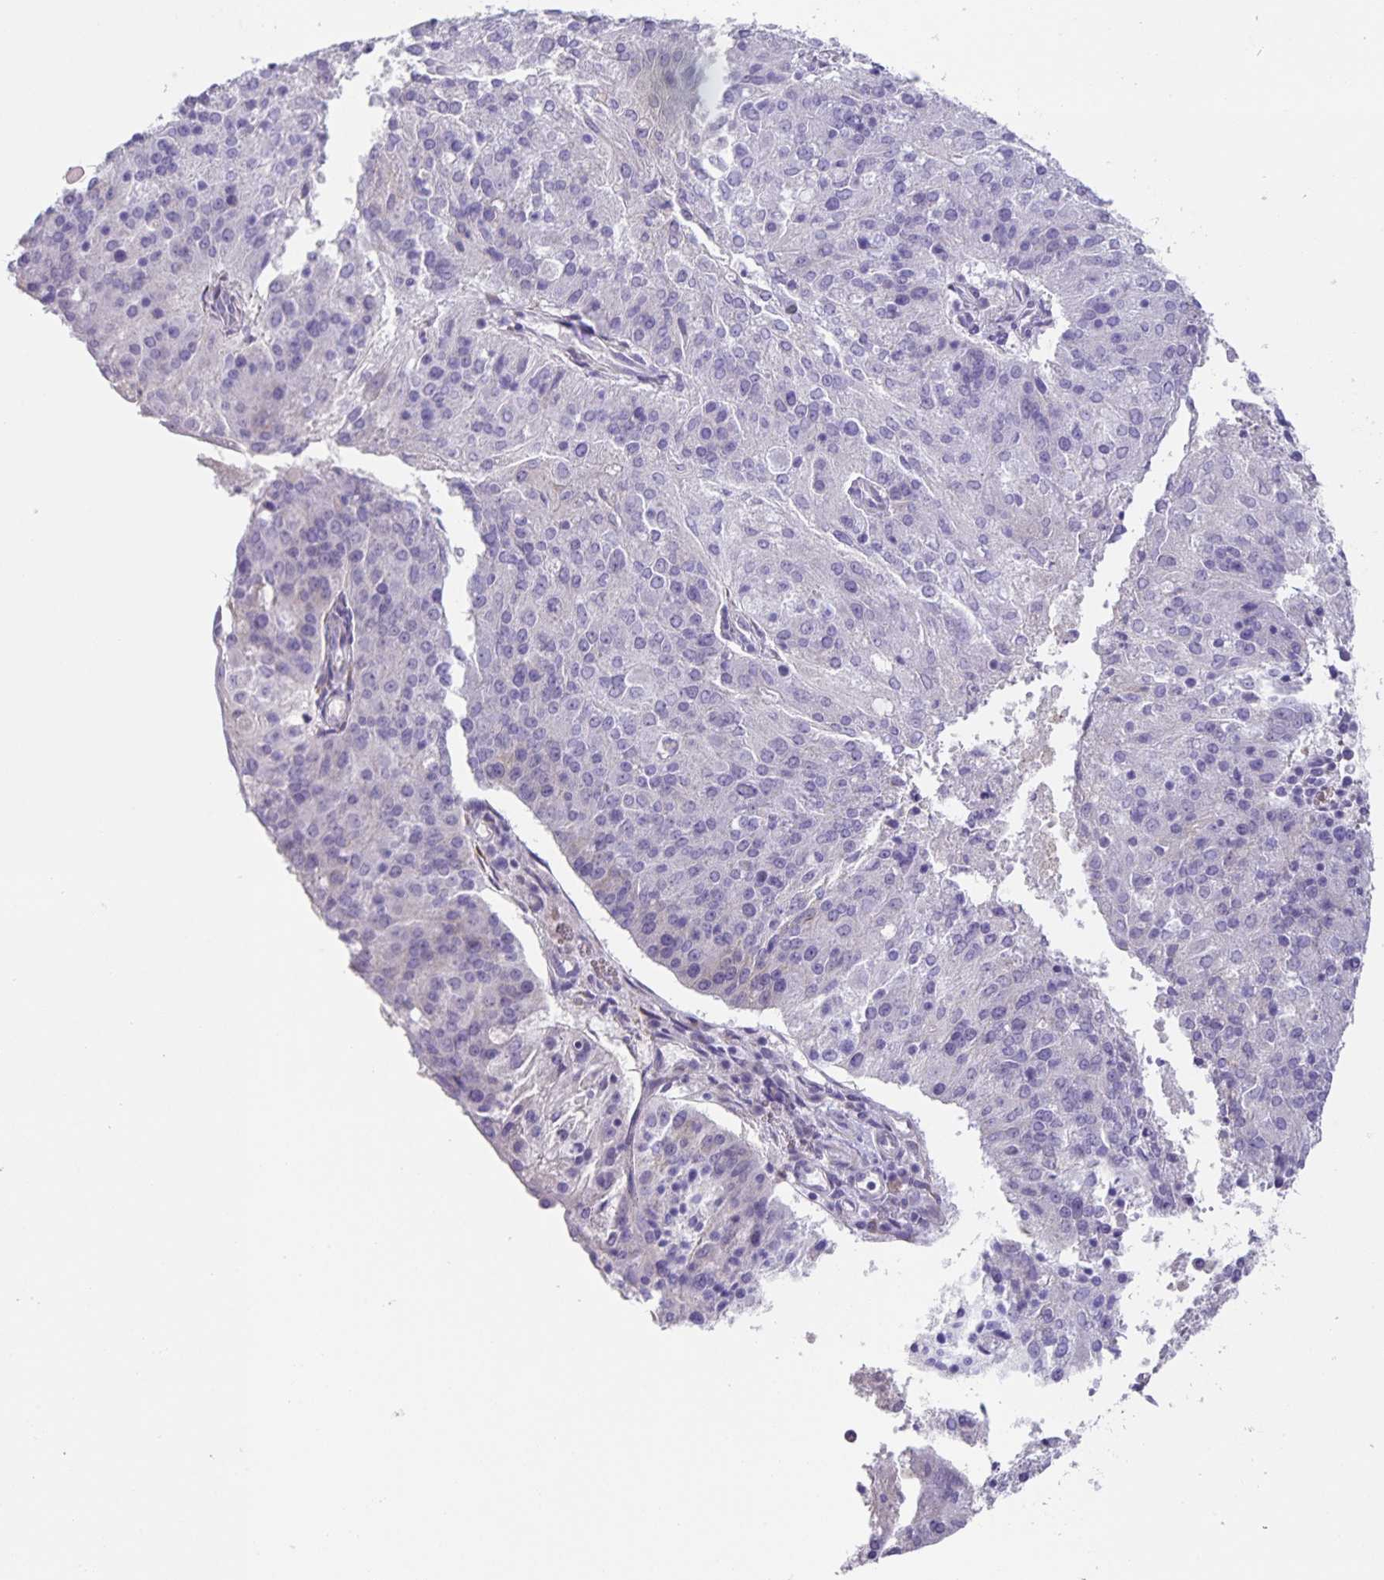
{"staining": {"intensity": "negative", "quantity": "none", "location": "none"}, "tissue": "endometrial cancer", "cell_type": "Tumor cells", "image_type": "cancer", "snomed": [{"axis": "morphology", "description": "Adenocarcinoma, NOS"}, {"axis": "topography", "description": "Endometrium"}], "caption": "Immunohistochemical staining of human endometrial cancer (adenocarcinoma) demonstrates no significant expression in tumor cells.", "gene": "PRR36", "patient": {"sex": "female", "age": 82}}